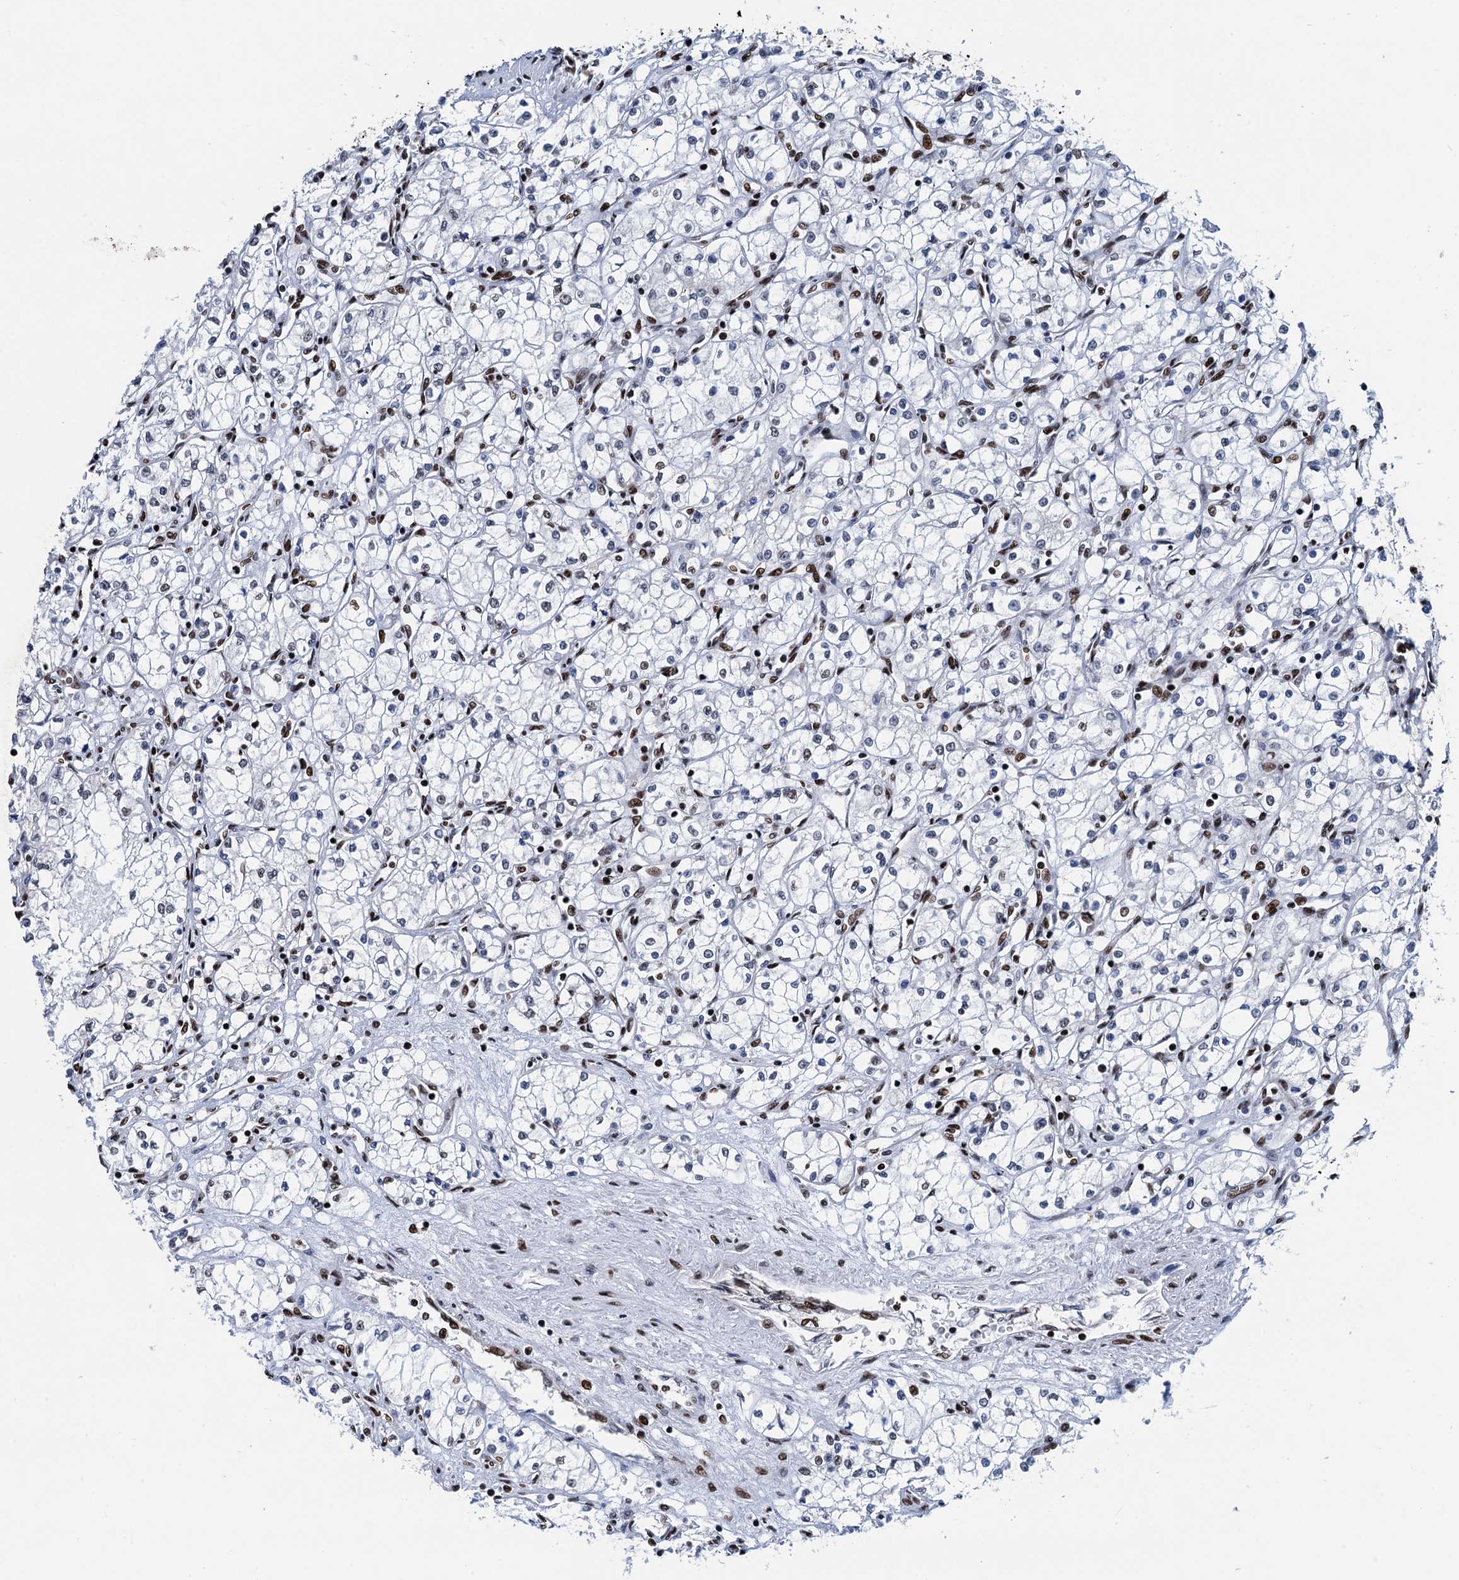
{"staining": {"intensity": "negative", "quantity": "none", "location": "none"}, "tissue": "renal cancer", "cell_type": "Tumor cells", "image_type": "cancer", "snomed": [{"axis": "morphology", "description": "Adenocarcinoma, NOS"}, {"axis": "topography", "description": "Kidney"}], "caption": "High magnification brightfield microscopy of renal adenocarcinoma stained with DAB (brown) and counterstained with hematoxylin (blue): tumor cells show no significant positivity. (DAB (3,3'-diaminobenzidine) immunohistochemistry visualized using brightfield microscopy, high magnification).", "gene": "PPP4R1", "patient": {"sex": "male", "age": 59}}